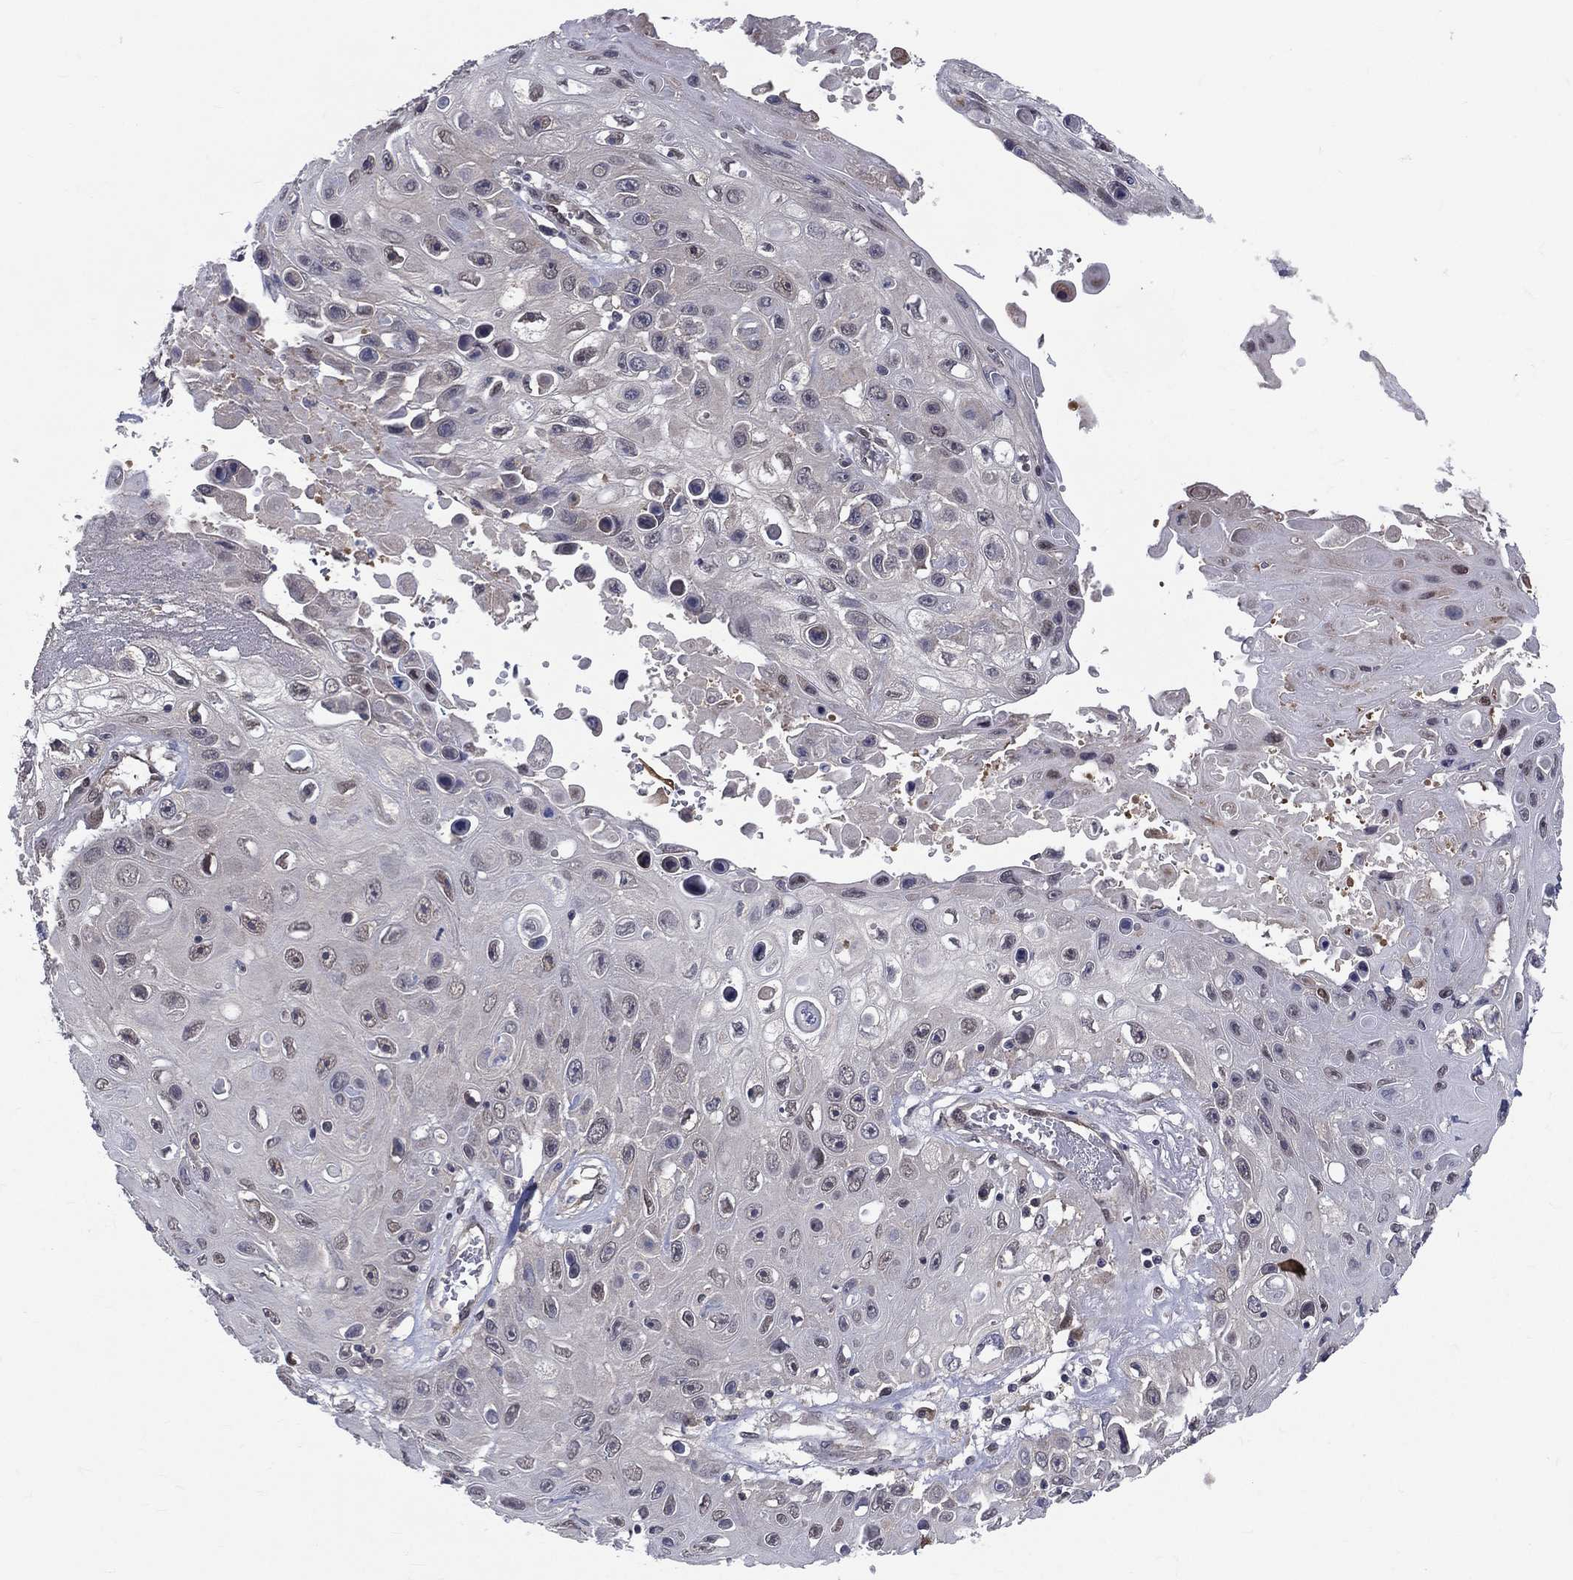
{"staining": {"intensity": "negative", "quantity": "none", "location": "none"}, "tissue": "skin cancer", "cell_type": "Tumor cells", "image_type": "cancer", "snomed": [{"axis": "morphology", "description": "Squamous cell carcinoma, NOS"}, {"axis": "topography", "description": "Skin"}], "caption": "A histopathology image of skin squamous cell carcinoma stained for a protein exhibits no brown staining in tumor cells. (DAB (3,3'-diaminobenzidine) immunohistochemistry visualized using brightfield microscopy, high magnification).", "gene": "DLG4", "patient": {"sex": "male", "age": 82}}